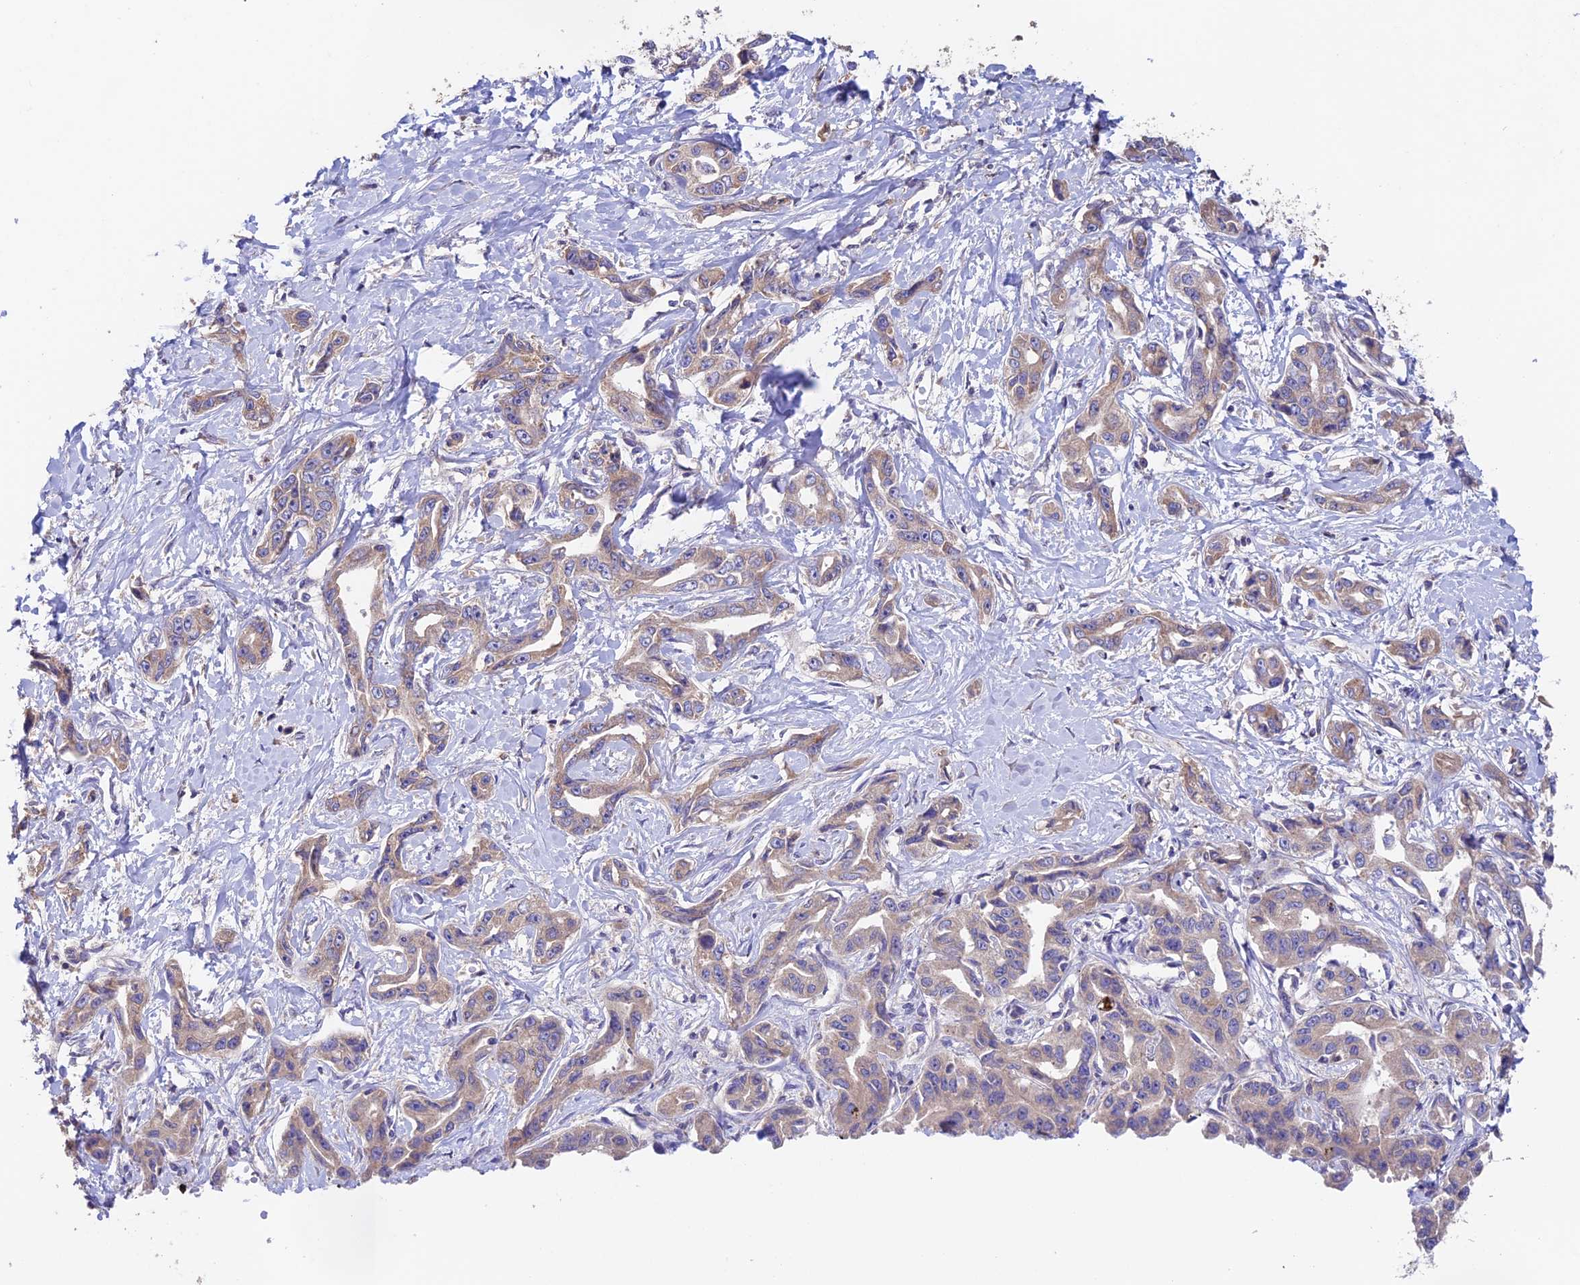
{"staining": {"intensity": "weak", "quantity": ">75%", "location": "cytoplasmic/membranous"}, "tissue": "liver cancer", "cell_type": "Tumor cells", "image_type": "cancer", "snomed": [{"axis": "morphology", "description": "Cholangiocarcinoma"}, {"axis": "topography", "description": "Liver"}], "caption": "Immunohistochemistry (IHC) image of human liver cancer stained for a protein (brown), which shows low levels of weak cytoplasmic/membranous positivity in approximately >75% of tumor cells.", "gene": "EMC3", "patient": {"sex": "male", "age": 59}}